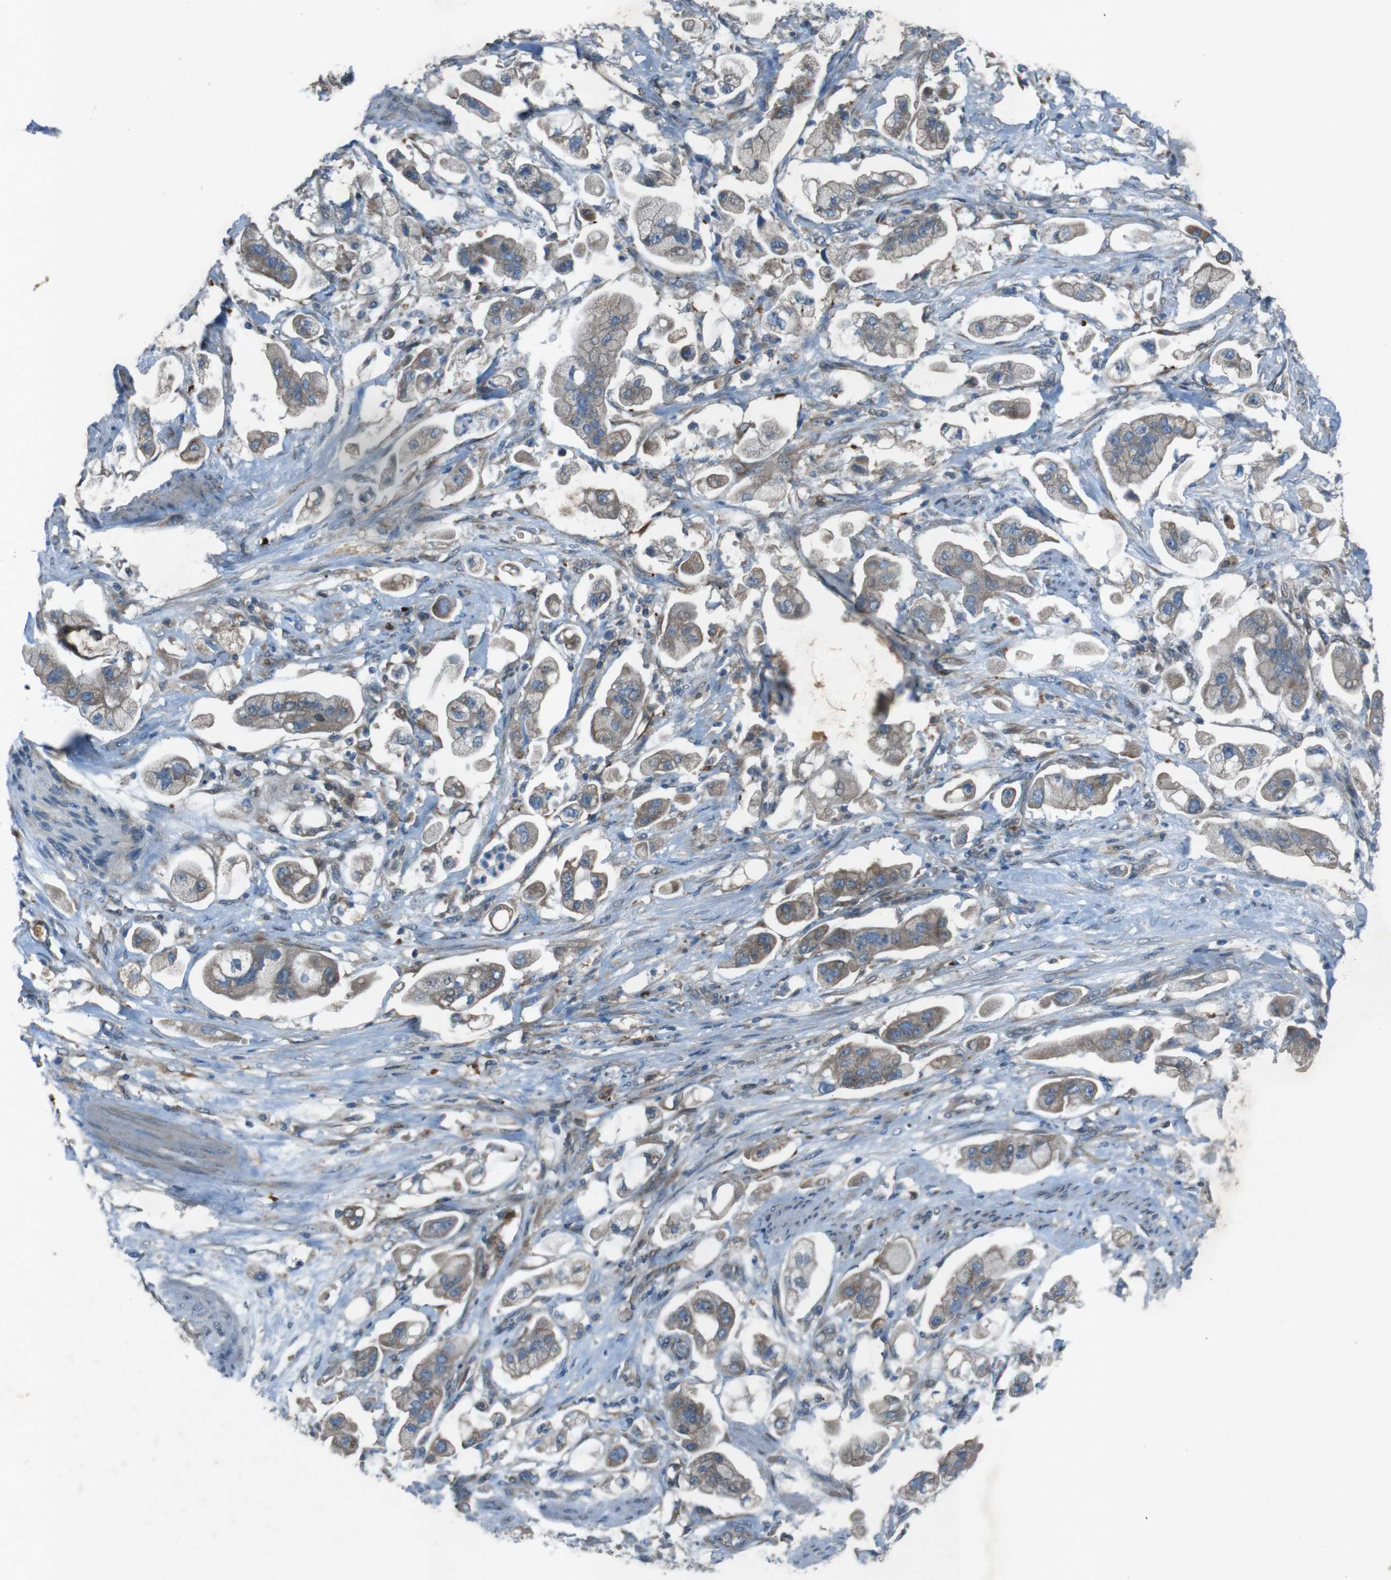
{"staining": {"intensity": "moderate", "quantity": "25%-75%", "location": "cytoplasmic/membranous"}, "tissue": "stomach cancer", "cell_type": "Tumor cells", "image_type": "cancer", "snomed": [{"axis": "morphology", "description": "Adenocarcinoma, NOS"}, {"axis": "topography", "description": "Stomach"}], "caption": "Immunohistochemistry image of neoplastic tissue: human stomach cancer stained using IHC demonstrates medium levels of moderate protein expression localized specifically in the cytoplasmic/membranous of tumor cells, appearing as a cytoplasmic/membranous brown color.", "gene": "TMEM41B", "patient": {"sex": "male", "age": 62}}